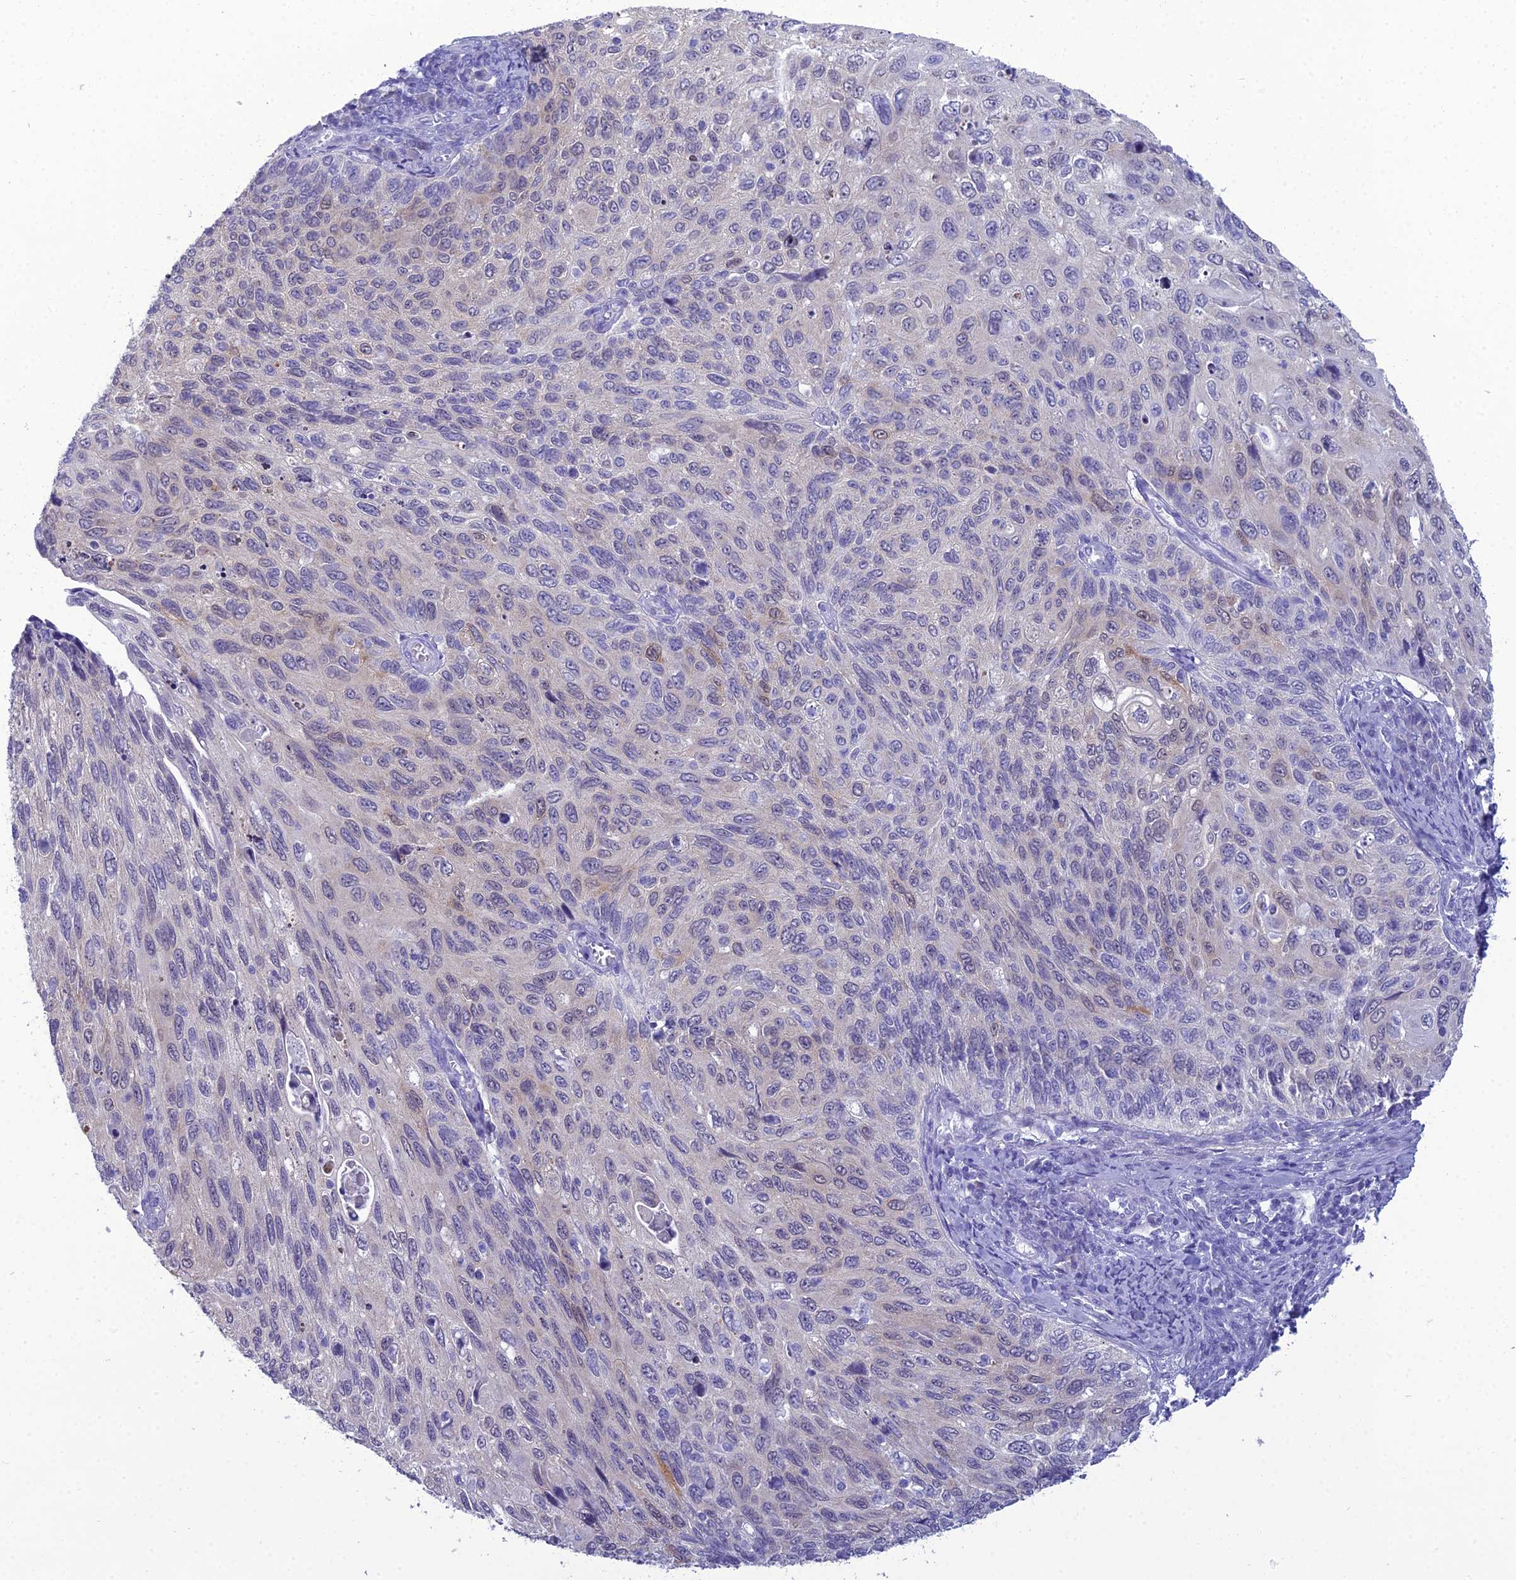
{"staining": {"intensity": "moderate", "quantity": "<25%", "location": "cytoplasmic/membranous"}, "tissue": "cervical cancer", "cell_type": "Tumor cells", "image_type": "cancer", "snomed": [{"axis": "morphology", "description": "Squamous cell carcinoma, NOS"}, {"axis": "topography", "description": "Cervix"}], "caption": "Brown immunohistochemical staining in cervical squamous cell carcinoma demonstrates moderate cytoplasmic/membranous positivity in approximately <25% of tumor cells.", "gene": "GNPNAT1", "patient": {"sex": "female", "age": 70}}